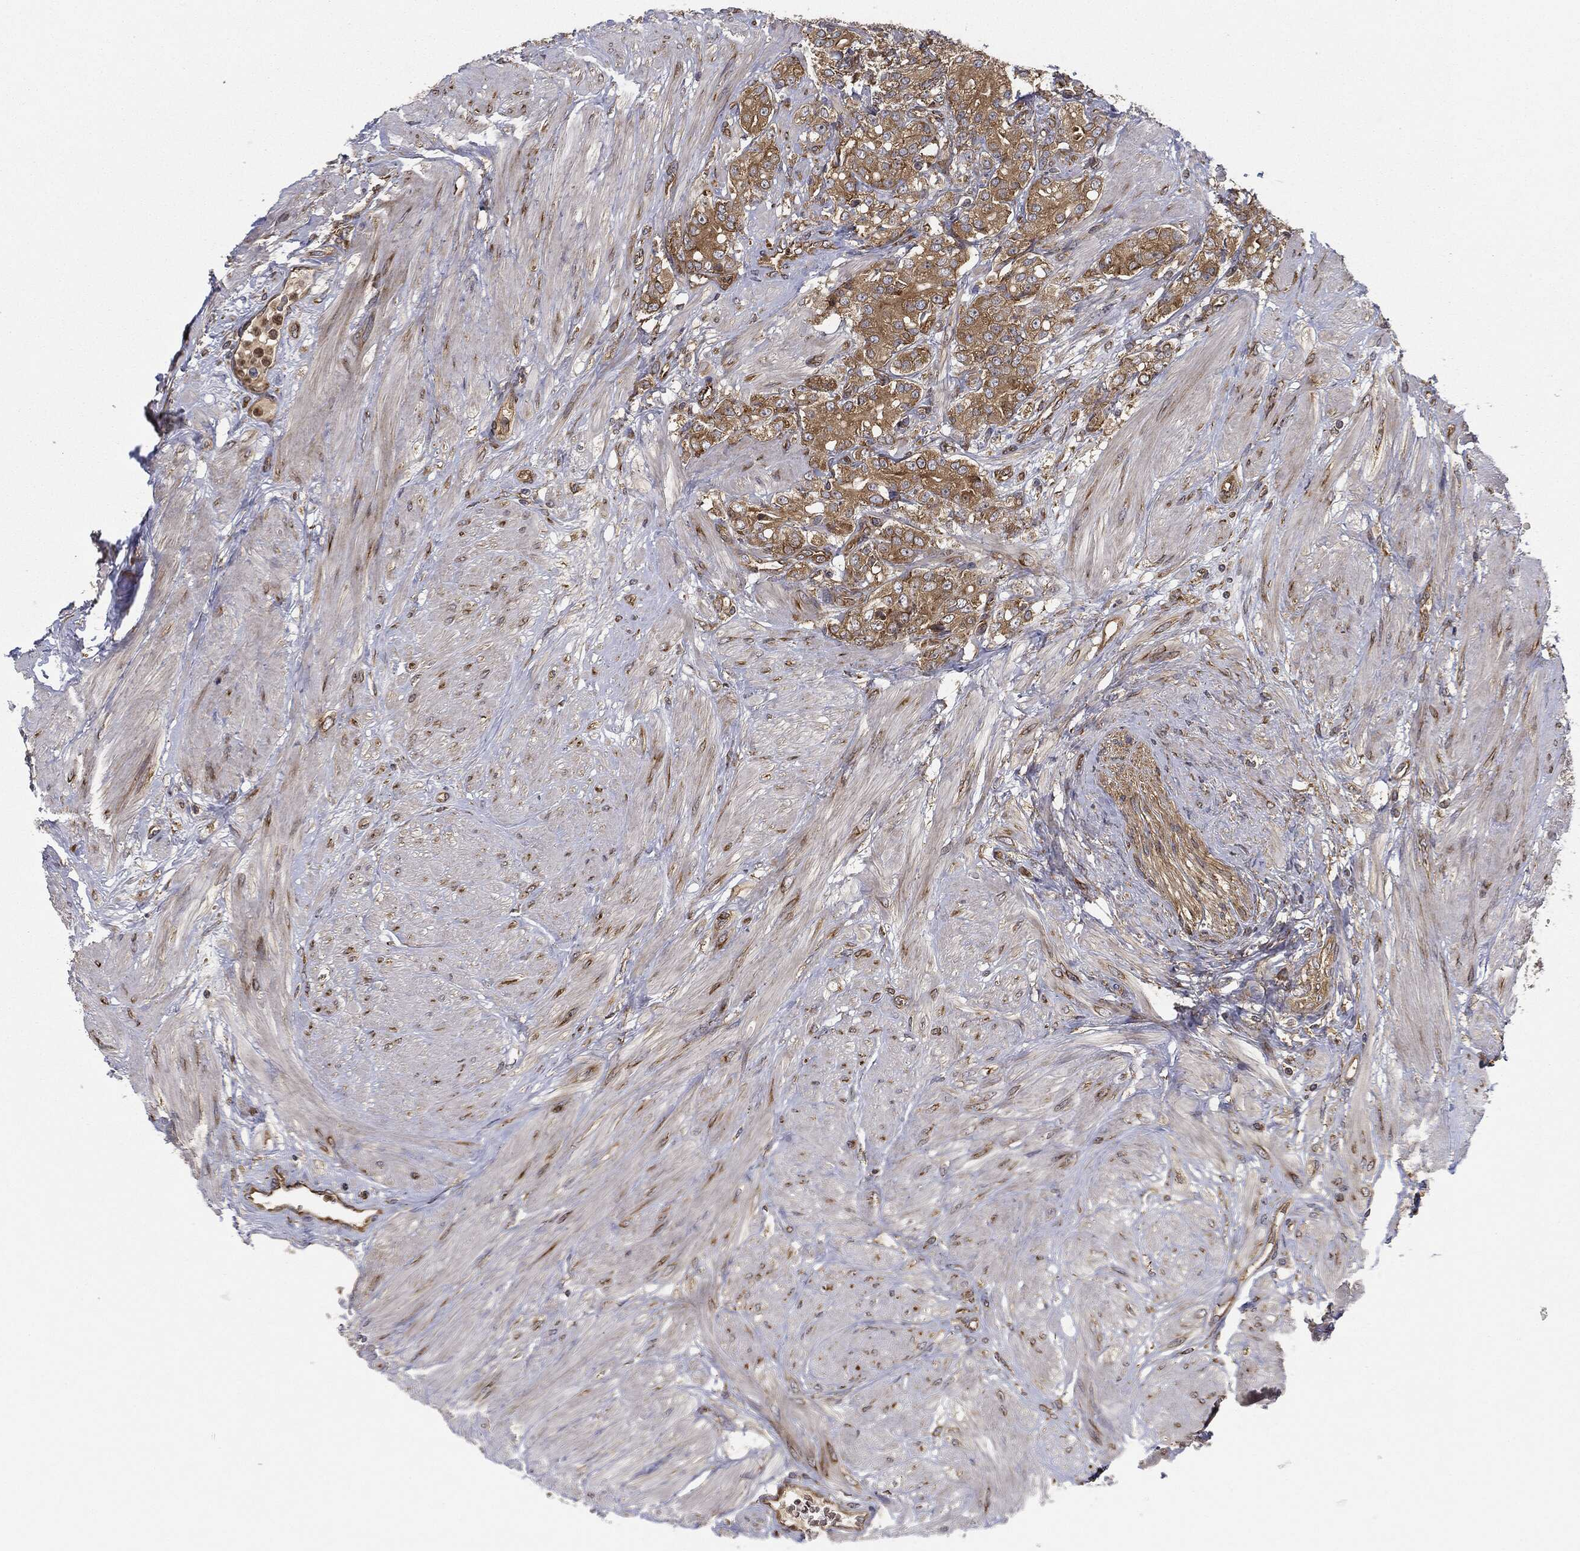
{"staining": {"intensity": "moderate", "quantity": ">75%", "location": "cytoplasmic/membranous"}, "tissue": "prostate cancer", "cell_type": "Tumor cells", "image_type": "cancer", "snomed": [{"axis": "morphology", "description": "Adenocarcinoma, NOS"}, {"axis": "topography", "description": "Prostate and seminal vesicle, NOS"}, {"axis": "topography", "description": "Prostate"}], "caption": "Moderate cytoplasmic/membranous protein staining is seen in about >75% of tumor cells in adenocarcinoma (prostate).", "gene": "EIF2AK2", "patient": {"sex": "male", "age": 67}}